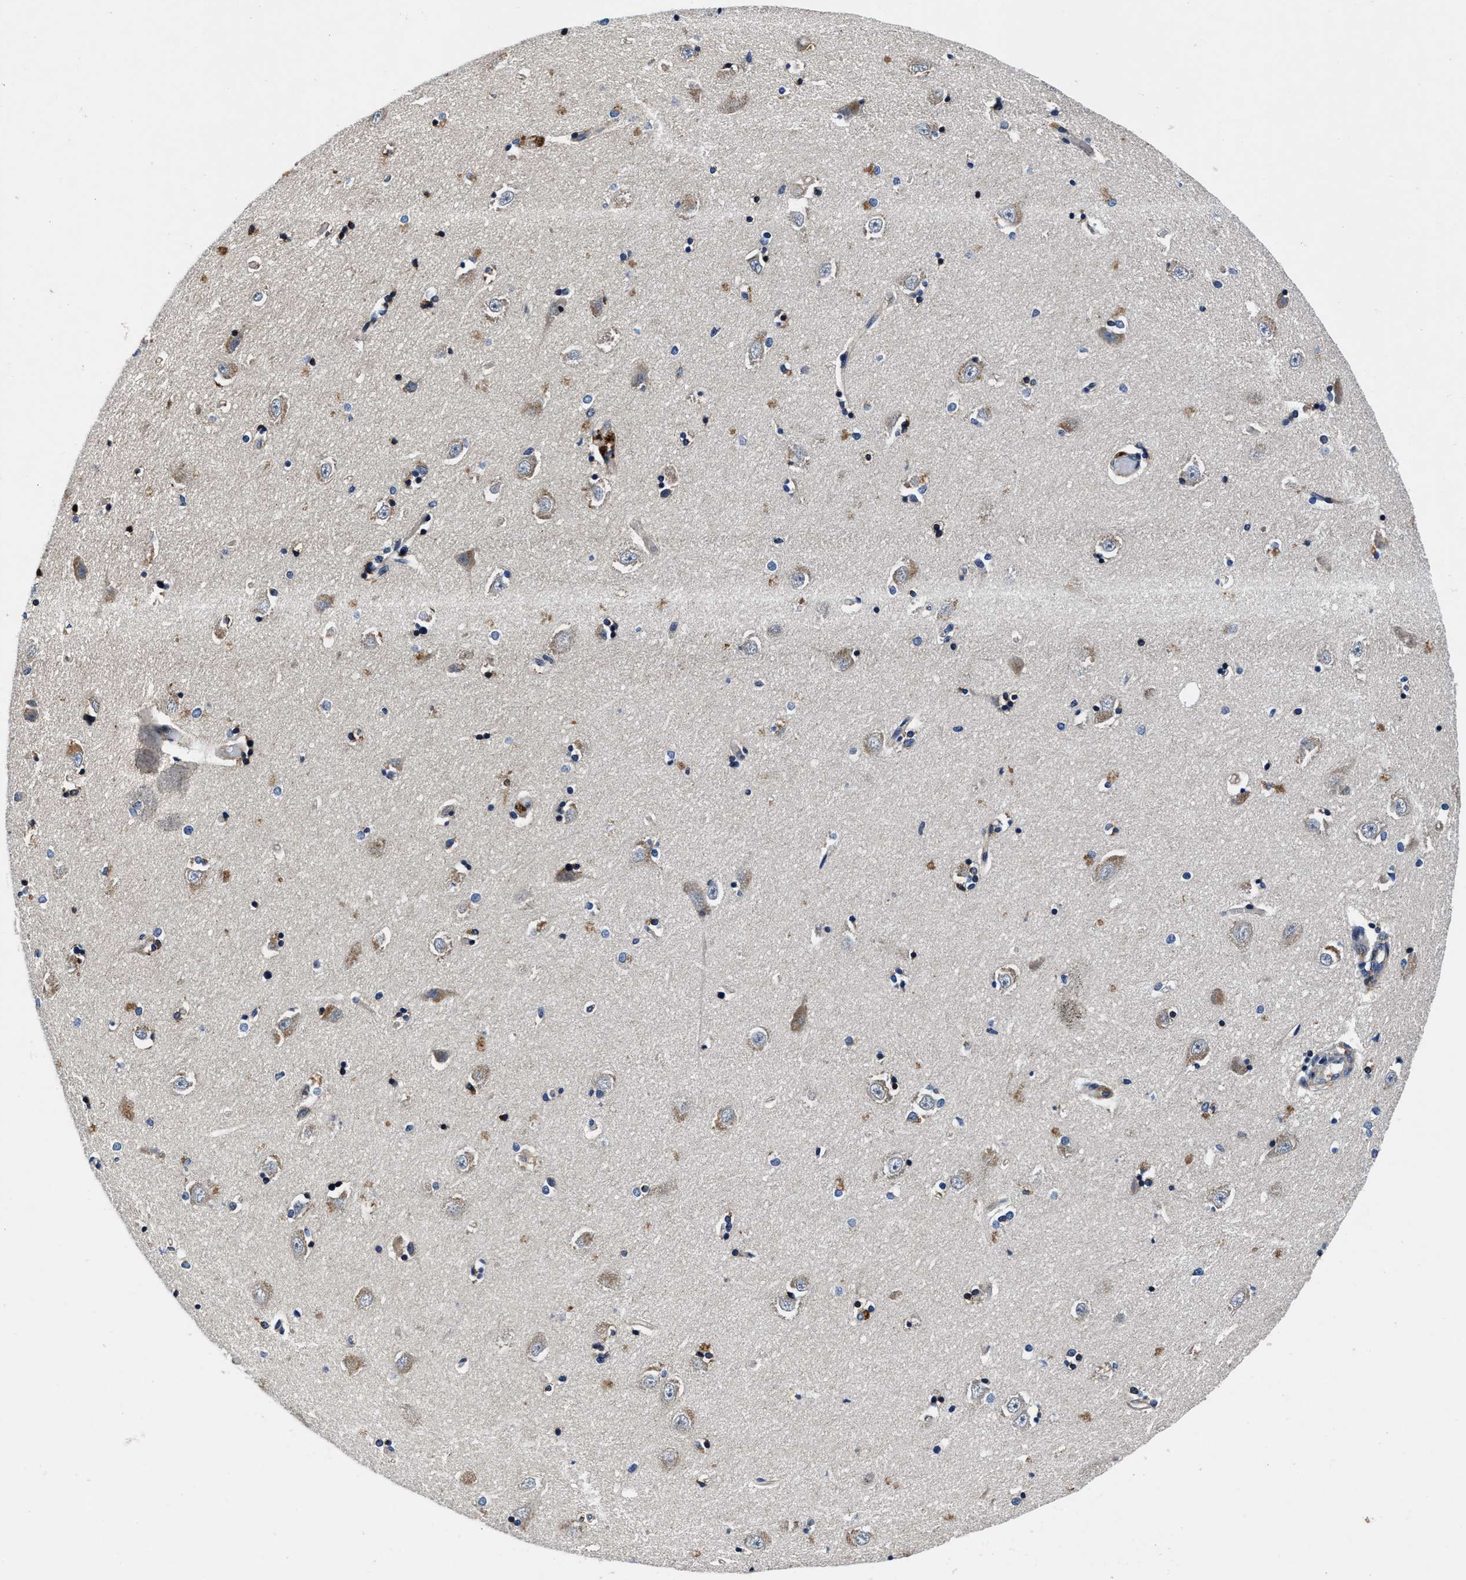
{"staining": {"intensity": "weak", "quantity": "25%-75%", "location": "cytoplasmic/membranous"}, "tissue": "hippocampus", "cell_type": "Glial cells", "image_type": "normal", "snomed": [{"axis": "morphology", "description": "Normal tissue, NOS"}, {"axis": "topography", "description": "Hippocampus"}], "caption": "Protein expression analysis of unremarkable human hippocampus reveals weak cytoplasmic/membranous expression in approximately 25%-75% of glial cells.", "gene": "C2orf66", "patient": {"sex": "male", "age": 45}}